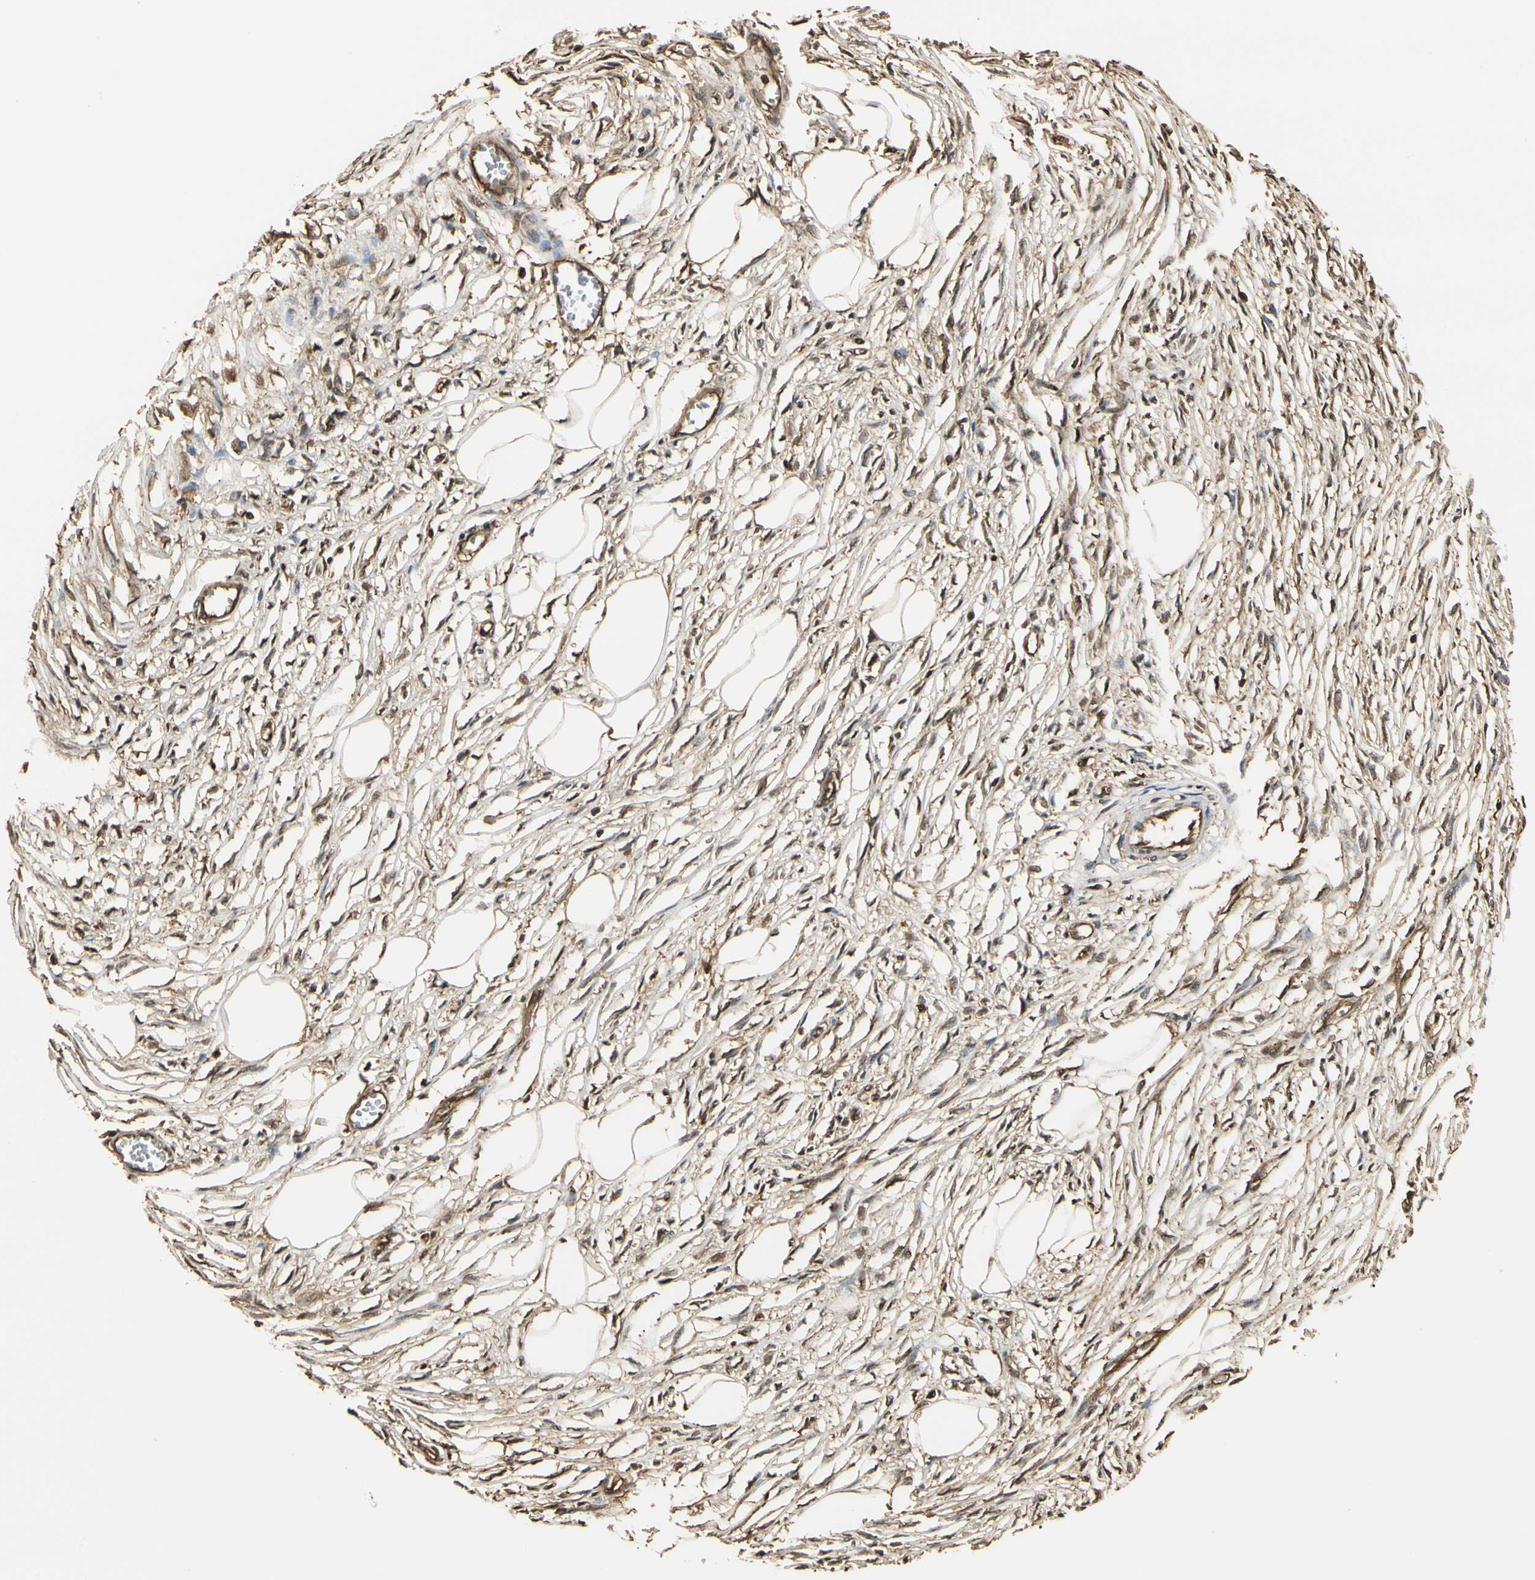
{"staining": {"intensity": "moderate", "quantity": ">75%", "location": "cytoplasmic/membranous,nuclear"}, "tissue": "adipose tissue", "cell_type": "Adipocytes", "image_type": "normal", "snomed": [{"axis": "morphology", "description": "Normal tissue, NOS"}, {"axis": "morphology", "description": "Sarcoma, NOS"}, {"axis": "topography", "description": "Skin"}, {"axis": "topography", "description": "Soft tissue"}], "caption": "Protein expression analysis of benign human adipose tissue reveals moderate cytoplasmic/membranous,nuclear positivity in about >75% of adipocytes. (Stains: DAB in brown, nuclei in blue, Microscopy: brightfield microscopy at high magnification).", "gene": "YWHAE", "patient": {"sex": "female", "age": 51}}